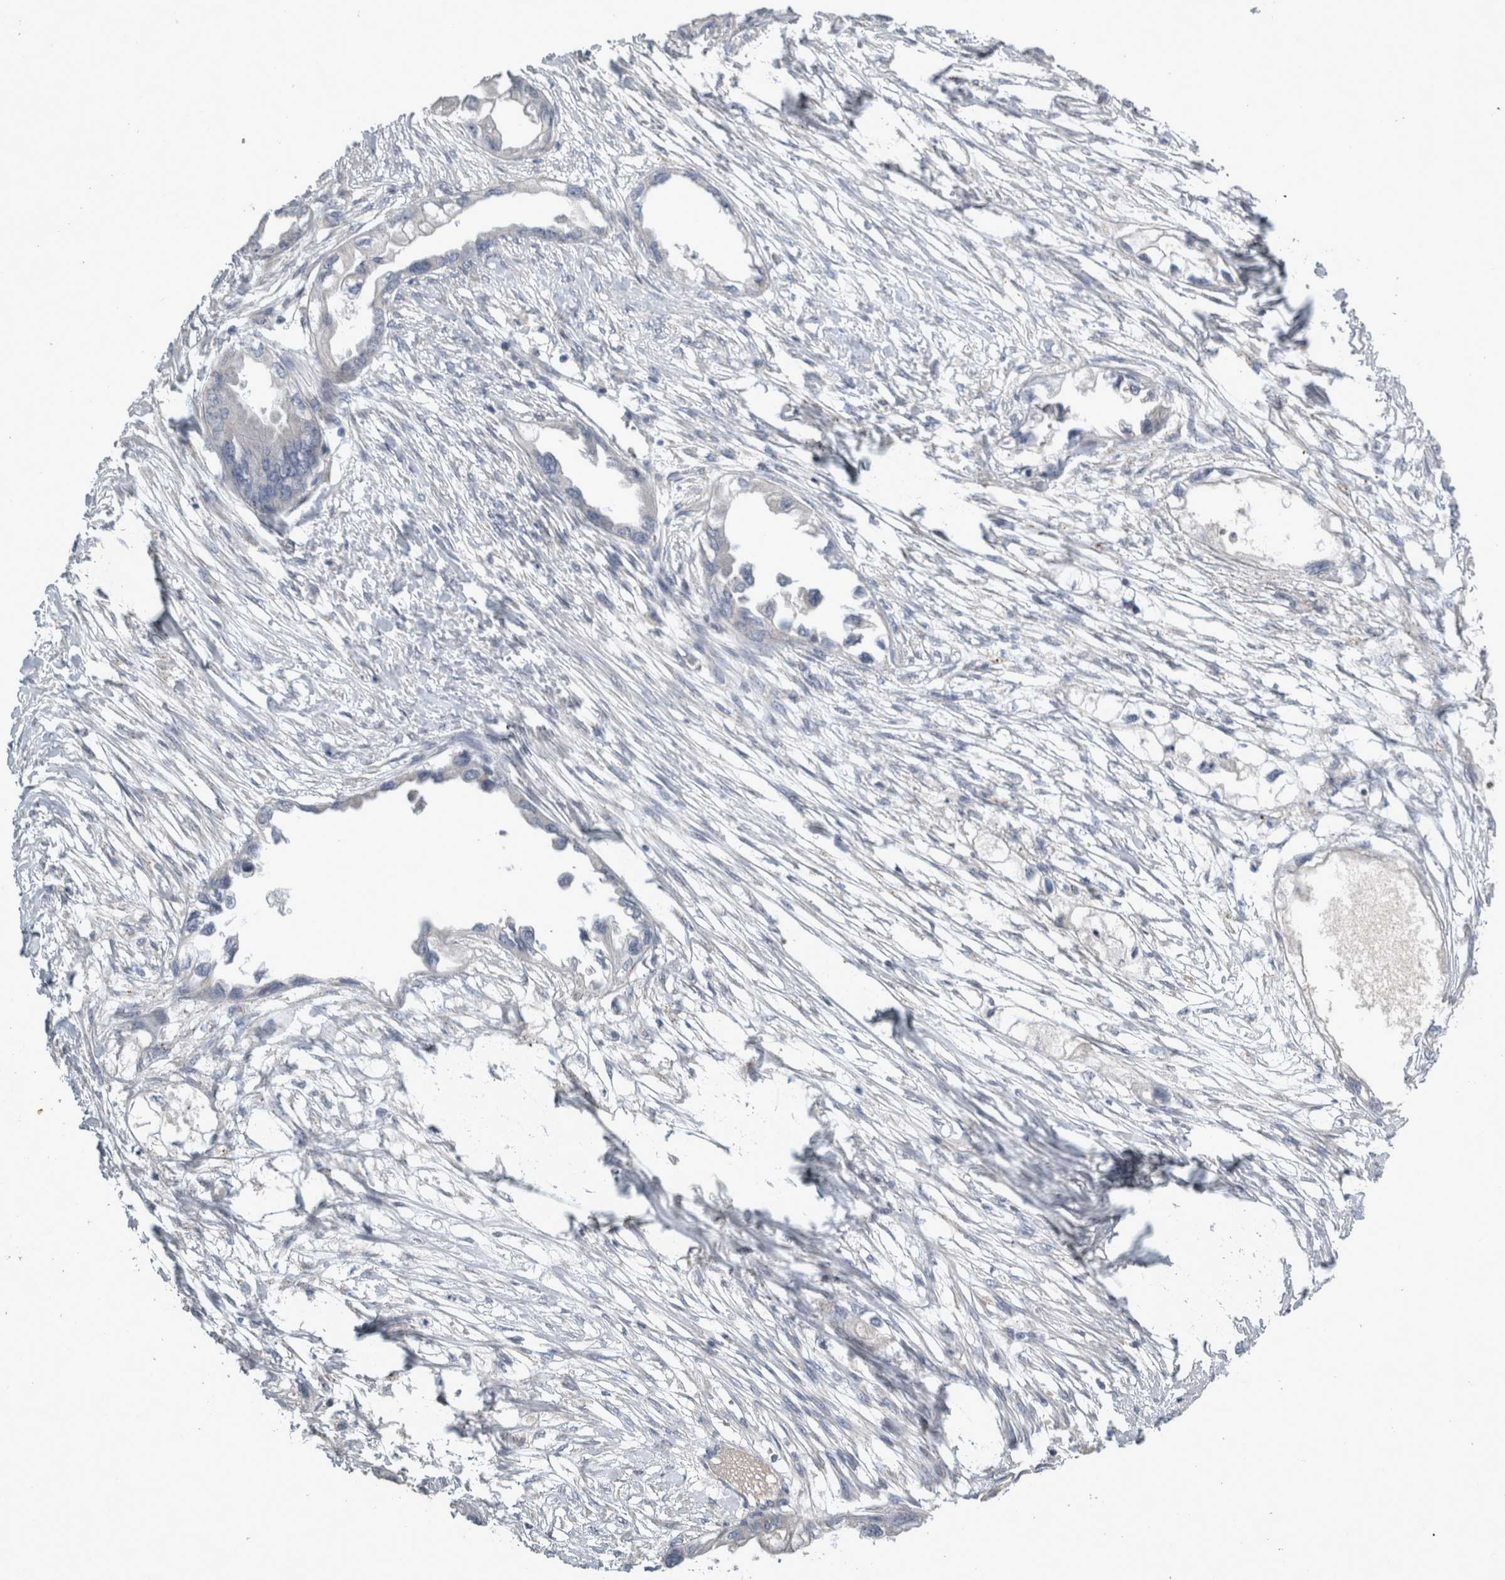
{"staining": {"intensity": "negative", "quantity": "none", "location": "none"}, "tissue": "endometrial cancer", "cell_type": "Tumor cells", "image_type": "cancer", "snomed": [{"axis": "morphology", "description": "Adenocarcinoma, NOS"}, {"axis": "morphology", "description": "Adenocarcinoma, metastatic, NOS"}, {"axis": "topography", "description": "Adipose tissue"}, {"axis": "topography", "description": "Endometrium"}], "caption": "This photomicrograph is of endometrial cancer stained with IHC to label a protein in brown with the nuclei are counter-stained blue. There is no staining in tumor cells. (Brightfield microscopy of DAB (3,3'-diaminobenzidine) immunohistochemistry at high magnification).", "gene": "SLC22A11", "patient": {"sex": "female", "age": 67}}